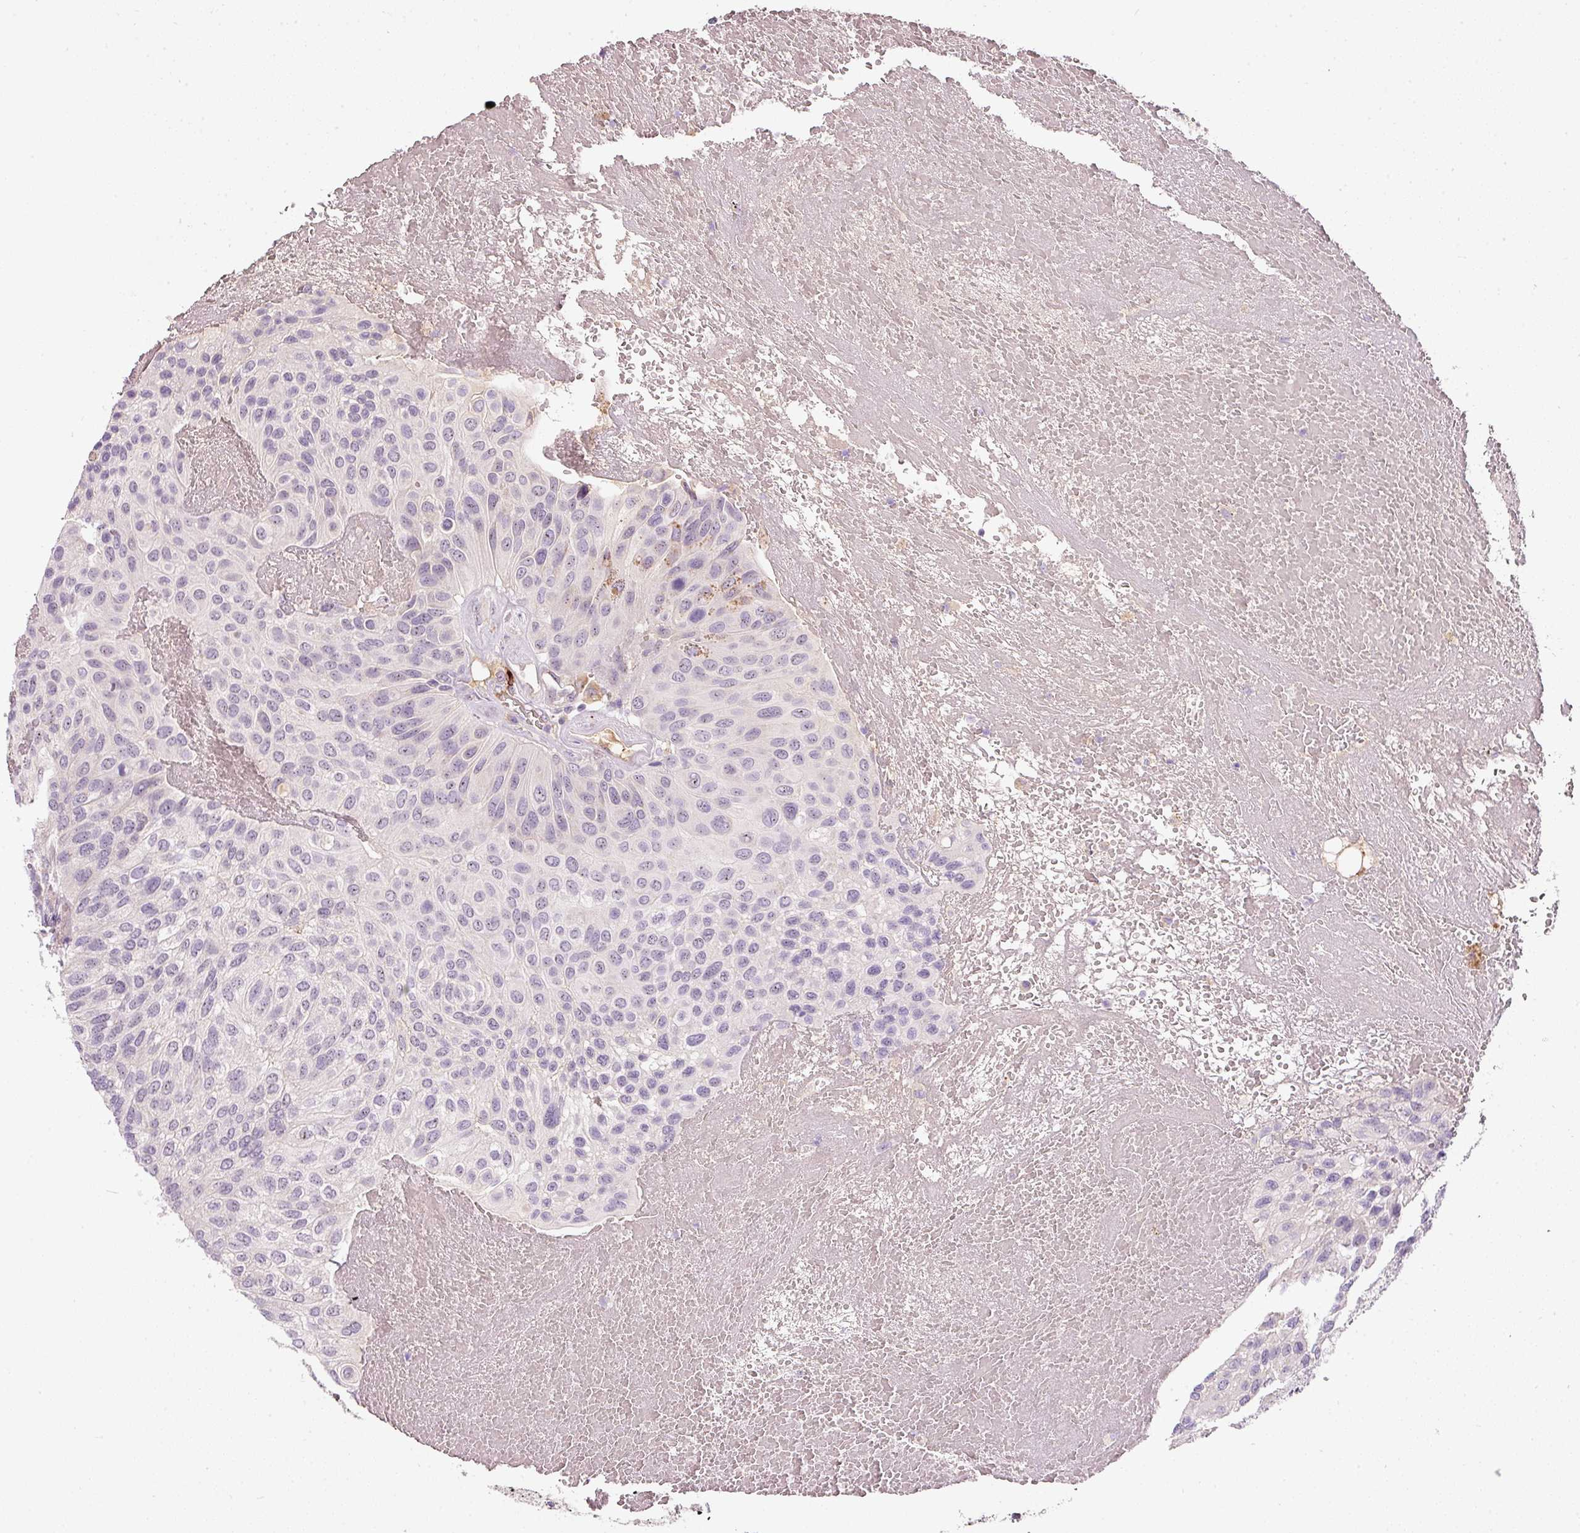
{"staining": {"intensity": "negative", "quantity": "none", "location": "none"}, "tissue": "urothelial cancer", "cell_type": "Tumor cells", "image_type": "cancer", "snomed": [{"axis": "morphology", "description": "Urothelial carcinoma, High grade"}, {"axis": "topography", "description": "Urinary bladder"}], "caption": "Urothelial cancer stained for a protein using immunohistochemistry demonstrates no positivity tumor cells.", "gene": "TMEM37", "patient": {"sex": "male", "age": 66}}